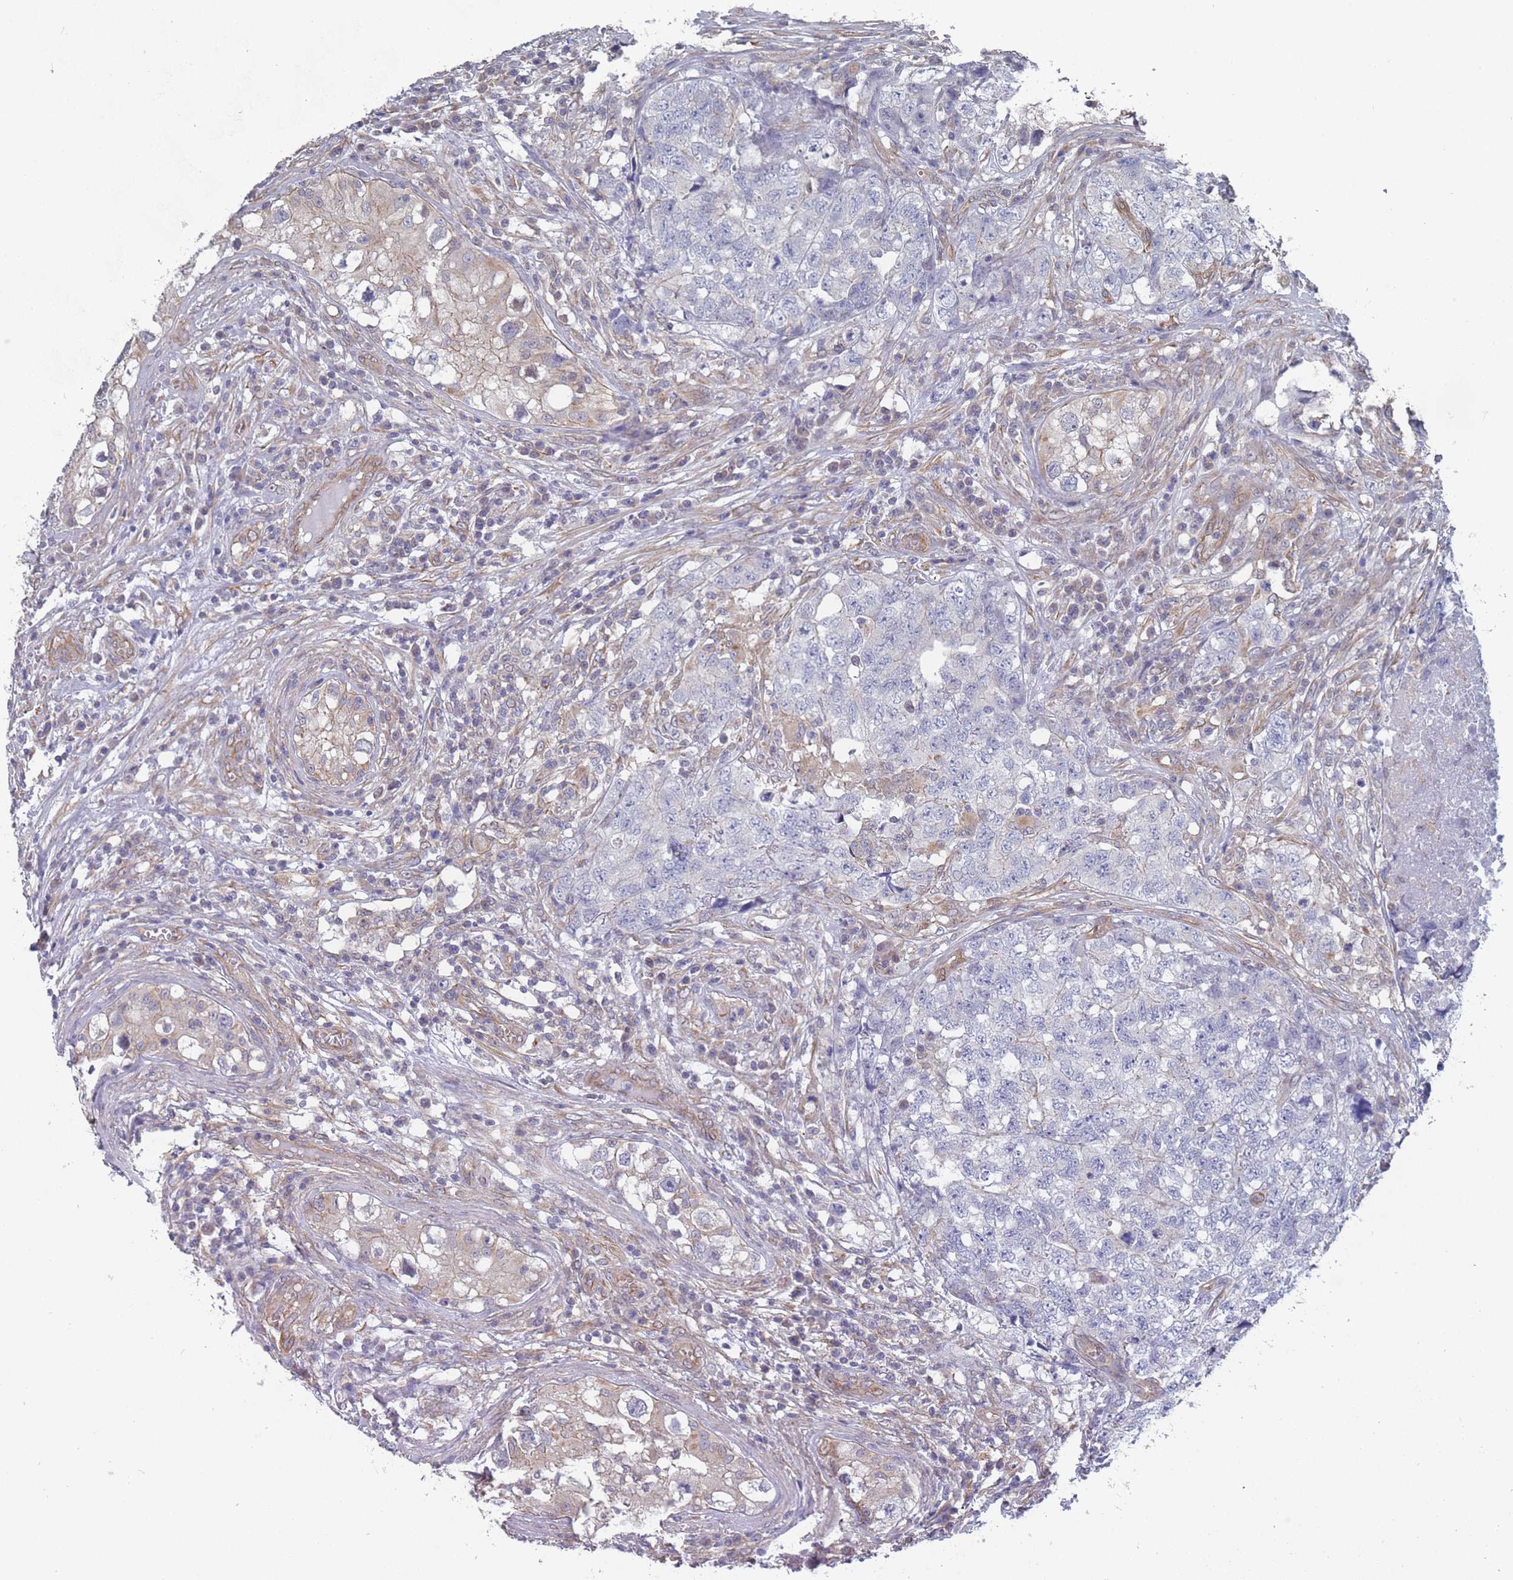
{"staining": {"intensity": "negative", "quantity": "none", "location": "none"}, "tissue": "testis cancer", "cell_type": "Tumor cells", "image_type": "cancer", "snomed": [{"axis": "morphology", "description": "Carcinoma, Embryonal, NOS"}, {"axis": "topography", "description": "Testis"}], "caption": "High magnification brightfield microscopy of testis embryonal carcinoma stained with DAB (3,3'-diaminobenzidine) (brown) and counterstained with hematoxylin (blue): tumor cells show no significant positivity.", "gene": "SLC1A6", "patient": {"sex": "male", "age": 31}}